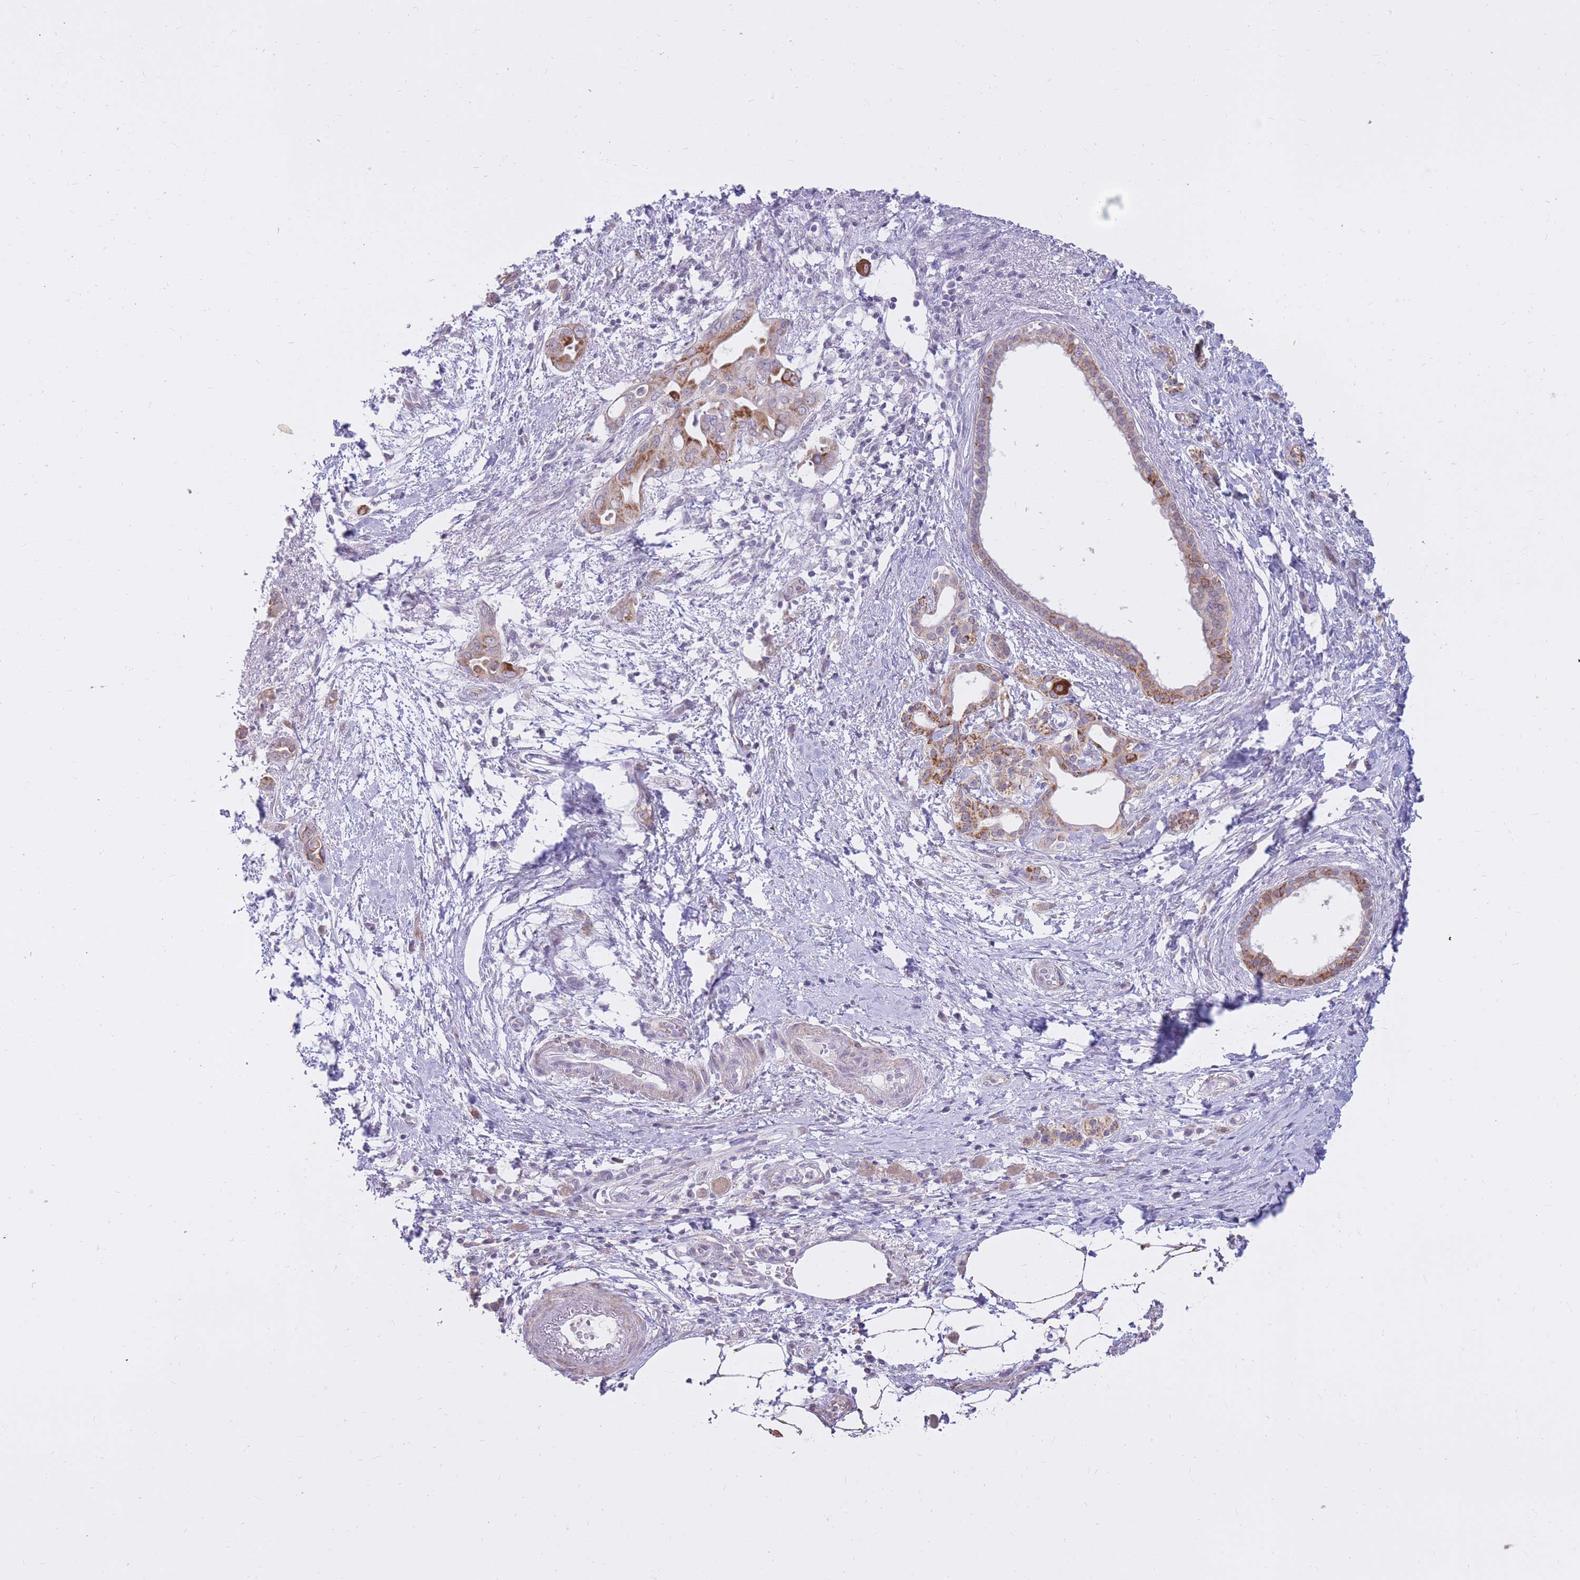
{"staining": {"intensity": "moderate", "quantity": "25%-75%", "location": "cytoplasmic/membranous"}, "tissue": "pancreatic cancer", "cell_type": "Tumor cells", "image_type": "cancer", "snomed": [{"axis": "morphology", "description": "Adenocarcinoma, NOS"}, {"axis": "topography", "description": "Pancreas"}], "caption": "Immunohistochemistry of human pancreatic cancer exhibits medium levels of moderate cytoplasmic/membranous positivity in about 25%-75% of tumor cells.", "gene": "RNF170", "patient": {"sex": "male", "age": 71}}